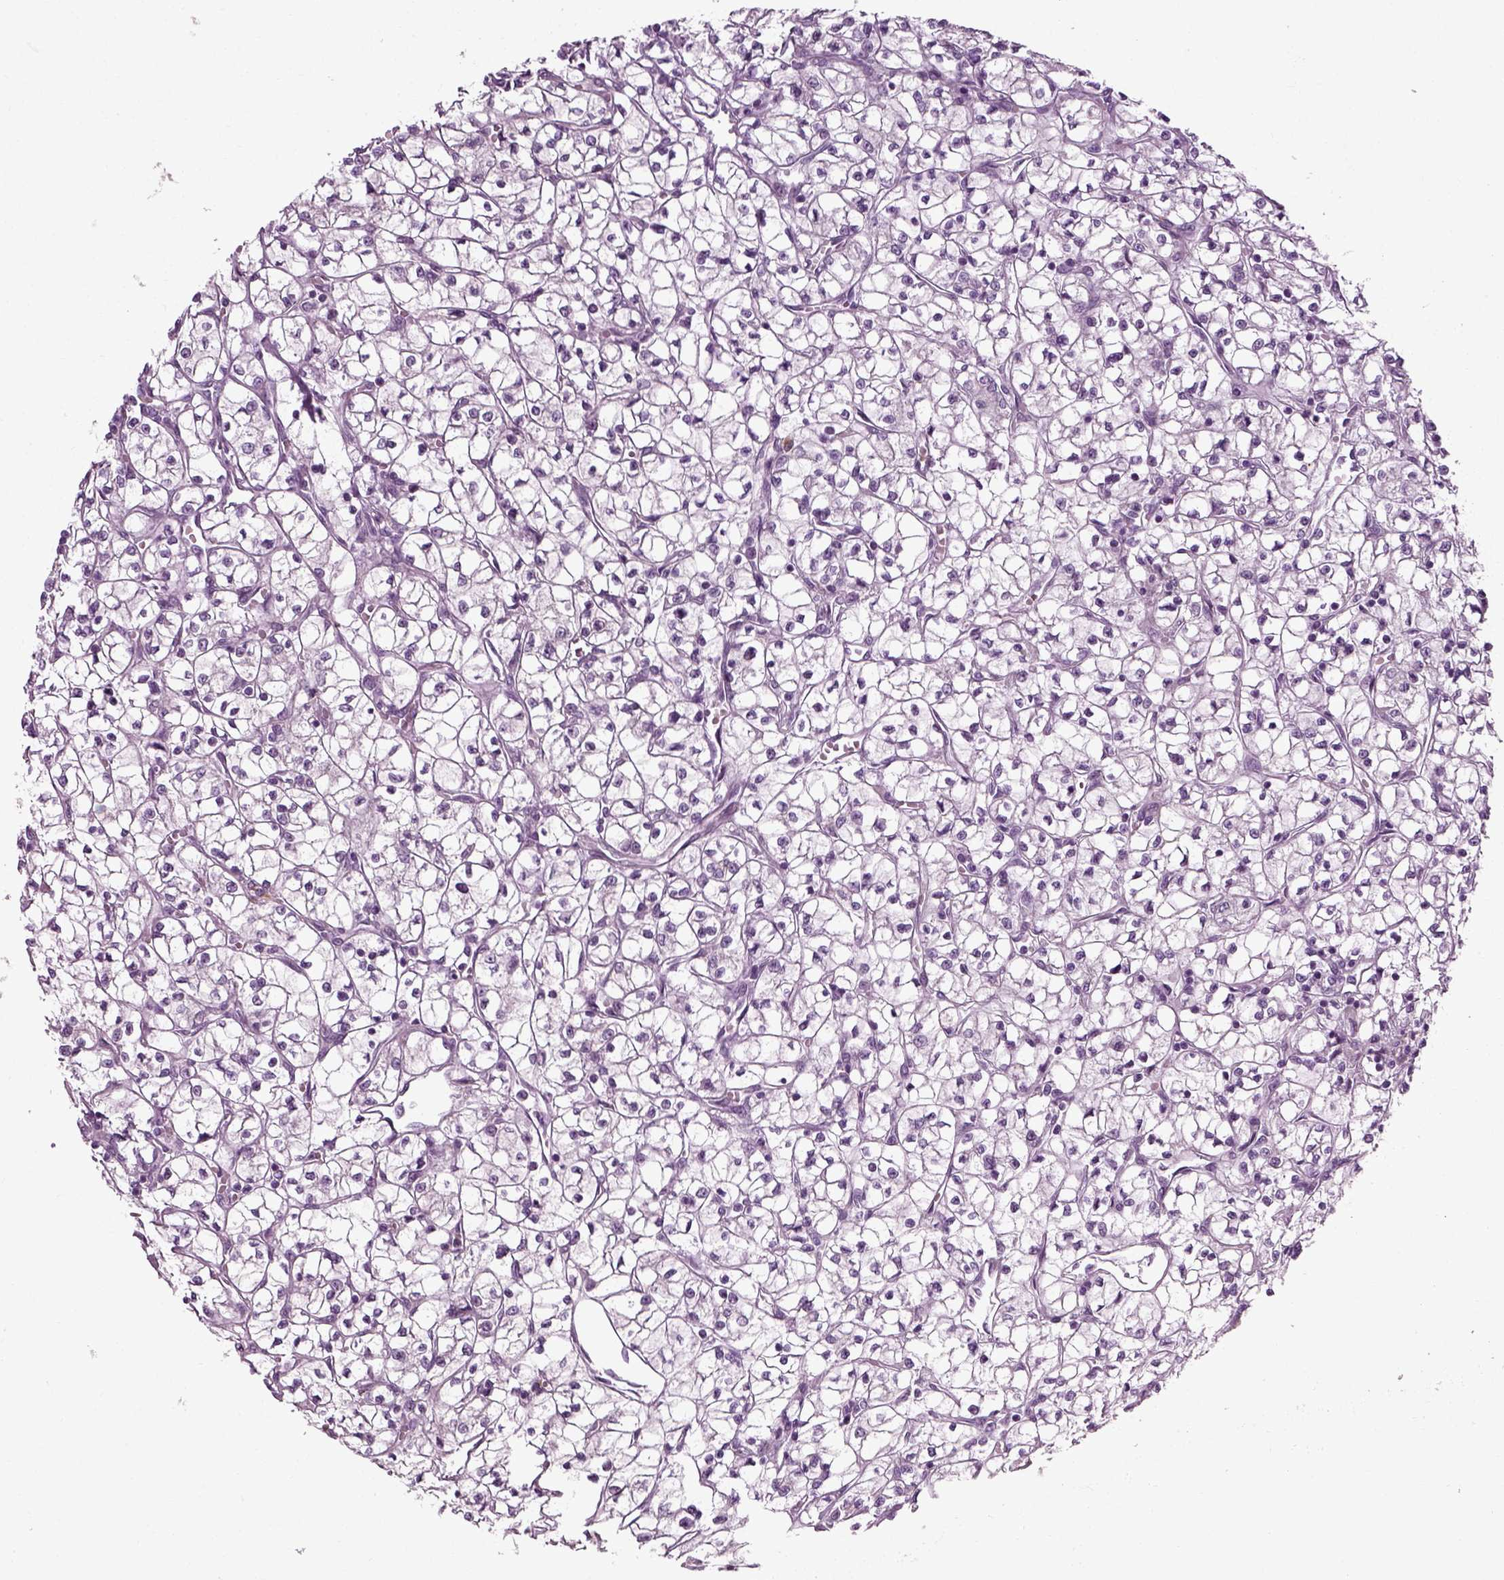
{"staining": {"intensity": "negative", "quantity": "none", "location": "none"}, "tissue": "renal cancer", "cell_type": "Tumor cells", "image_type": "cancer", "snomed": [{"axis": "morphology", "description": "Adenocarcinoma, NOS"}, {"axis": "topography", "description": "Kidney"}], "caption": "A histopathology image of human renal adenocarcinoma is negative for staining in tumor cells.", "gene": "SCG5", "patient": {"sex": "female", "age": 64}}